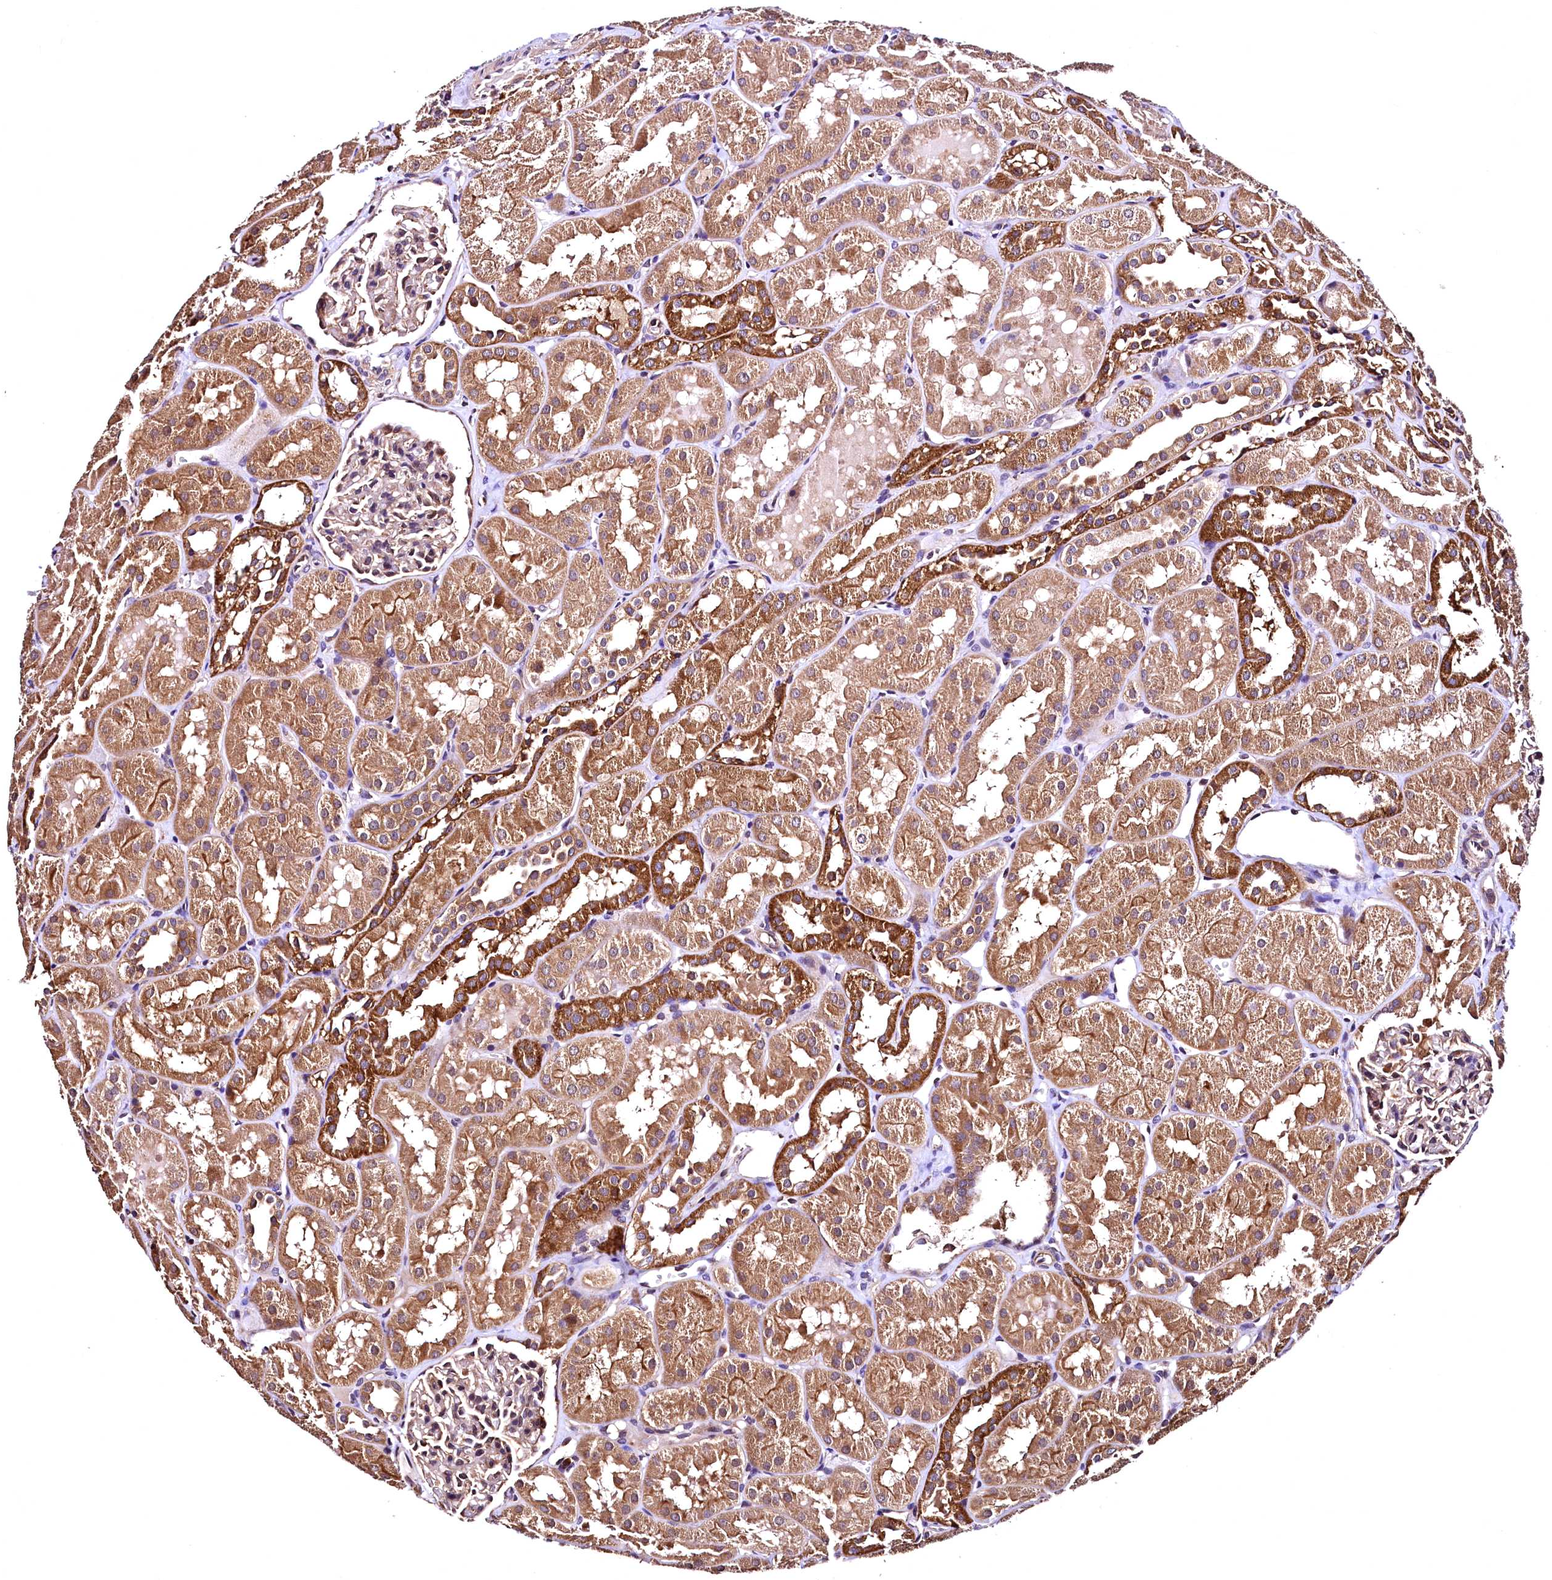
{"staining": {"intensity": "moderate", "quantity": ">75%", "location": "cytoplasmic/membranous"}, "tissue": "kidney", "cell_type": "Cells in glomeruli", "image_type": "normal", "snomed": [{"axis": "morphology", "description": "Normal tissue, NOS"}, {"axis": "topography", "description": "Kidney"}, {"axis": "topography", "description": "Urinary bladder"}], "caption": "Kidney stained with DAB immunohistochemistry (IHC) reveals medium levels of moderate cytoplasmic/membranous staining in approximately >75% of cells in glomeruli.", "gene": "LRSAM1", "patient": {"sex": "male", "age": 16}}